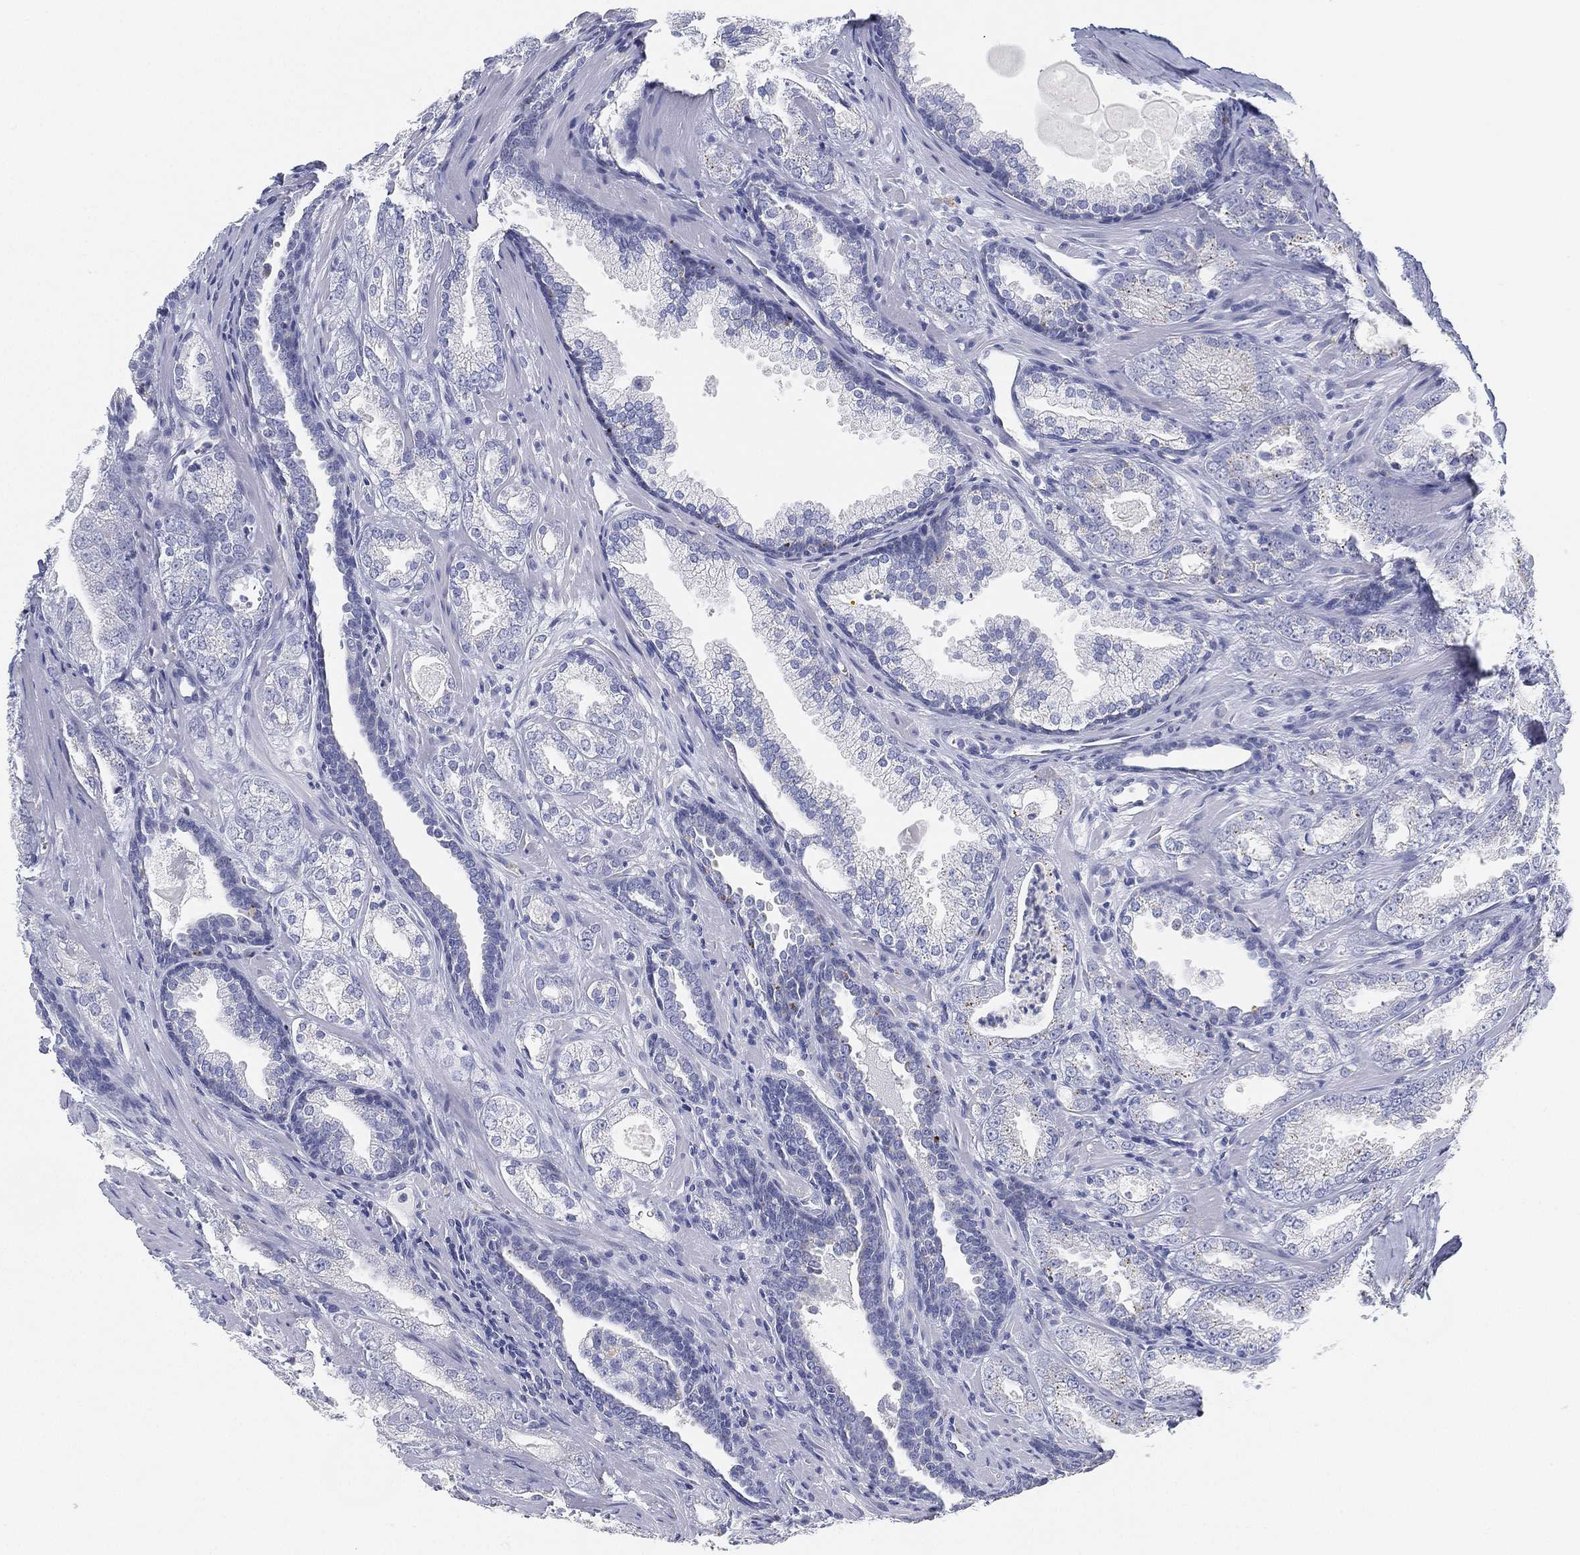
{"staining": {"intensity": "negative", "quantity": "none", "location": "none"}, "tissue": "prostate cancer", "cell_type": "Tumor cells", "image_type": "cancer", "snomed": [{"axis": "morphology", "description": "Adenocarcinoma, NOS"}, {"axis": "morphology", "description": "Adenocarcinoma, High grade"}, {"axis": "topography", "description": "Prostate"}], "caption": "The immunohistochemistry (IHC) histopathology image has no significant expression in tumor cells of adenocarcinoma (high-grade) (prostate) tissue.", "gene": "GPR61", "patient": {"sex": "male", "age": 70}}